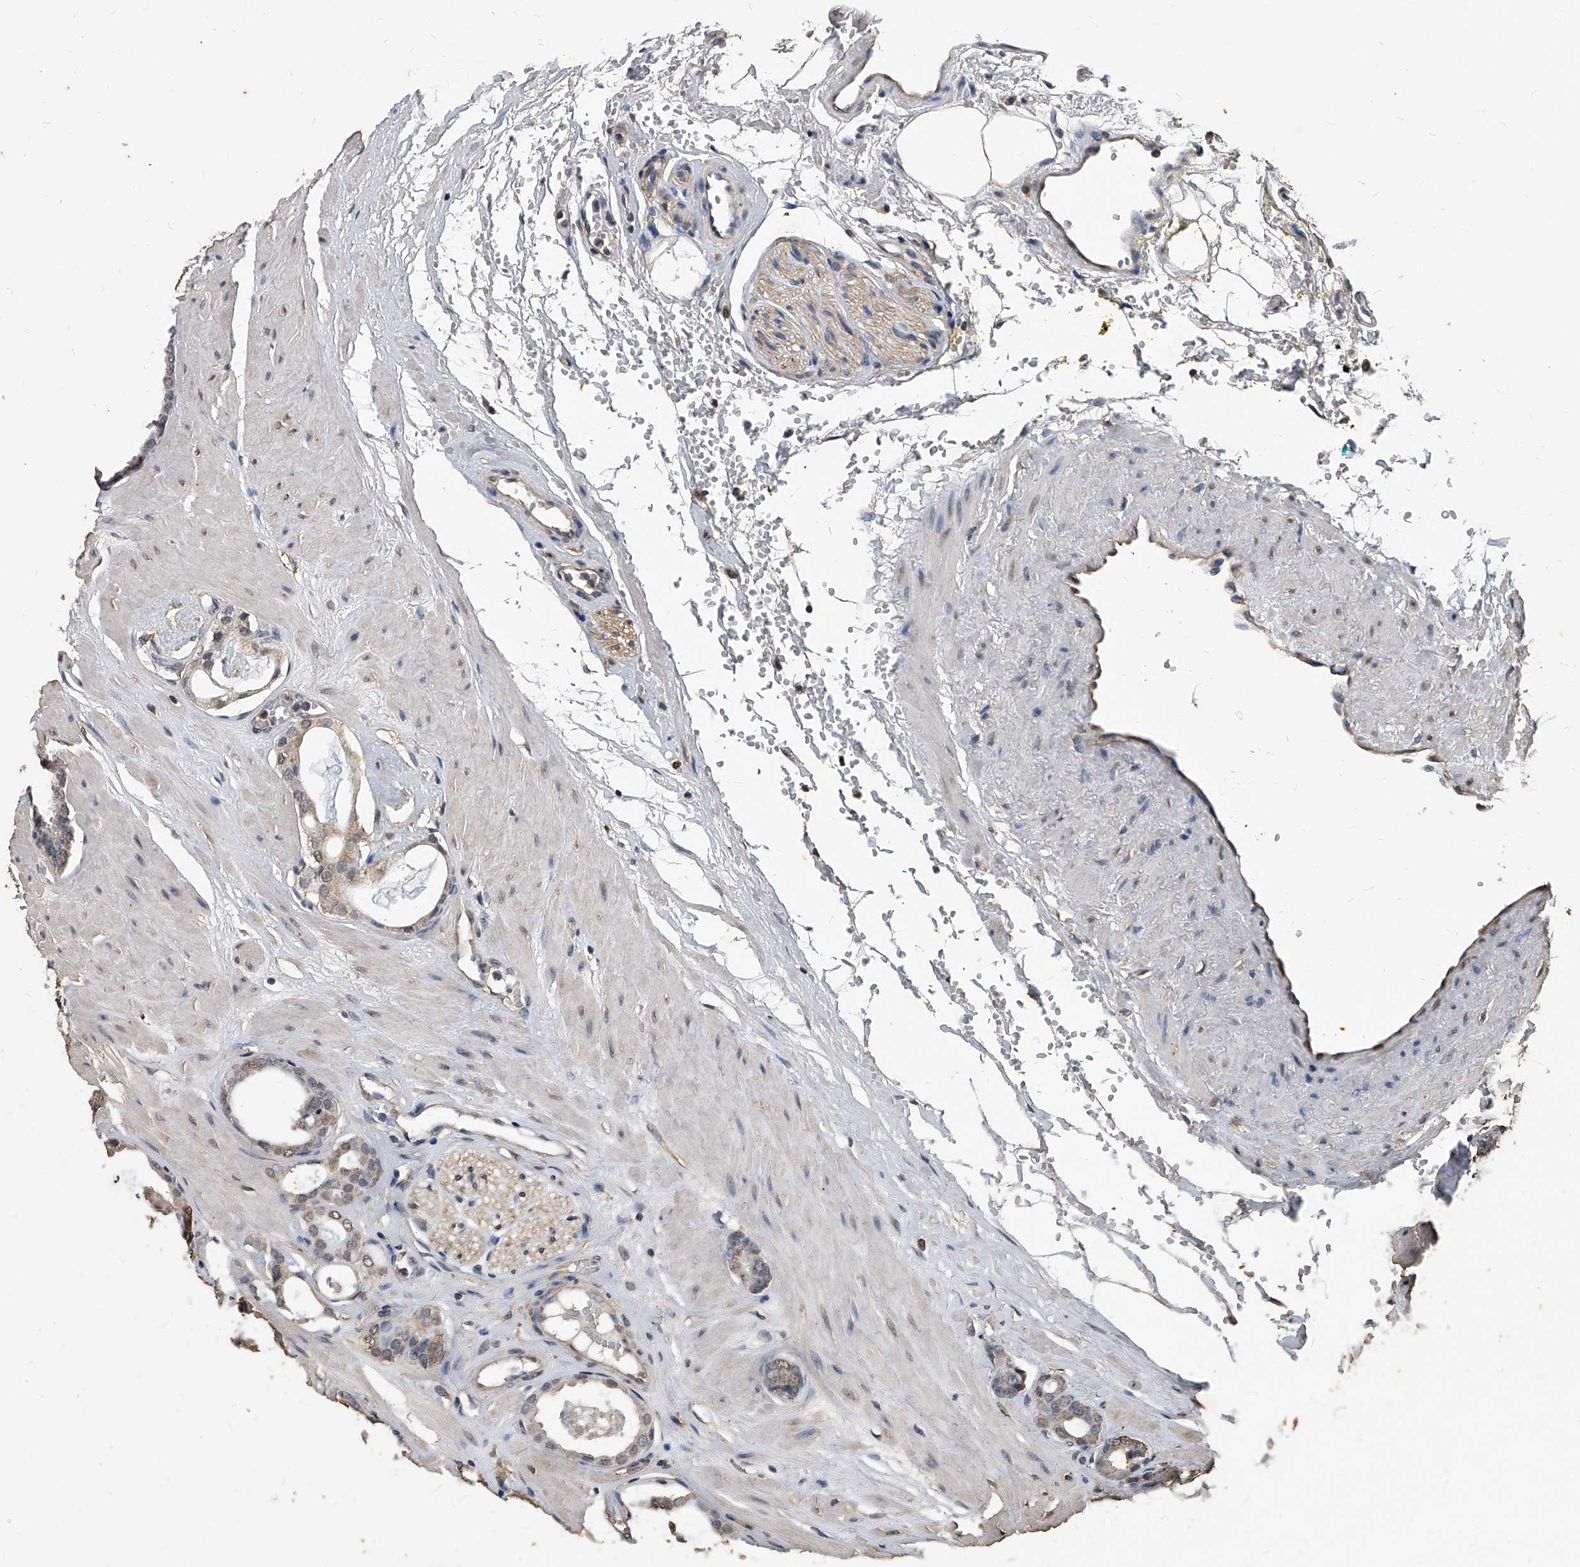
{"staining": {"intensity": "negative", "quantity": "none", "location": "none"}, "tissue": "prostate cancer", "cell_type": "Tumor cells", "image_type": "cancer", "snomed": [{"axis": "morphology", "description": "Adenocarcinoma, Low grade"}, {"axis": "topography", "description": "Prostate"}], "caption": "High magnification brightfield microscopy of prostate cancer stained with DAB (3,3'-diaminobenzidine) (brown) and counterstained with hematoxylin (blue): tumor cells show no significant staining.", "gene": "FBXL4", "patient": {"sex": "male", "age": 53}}